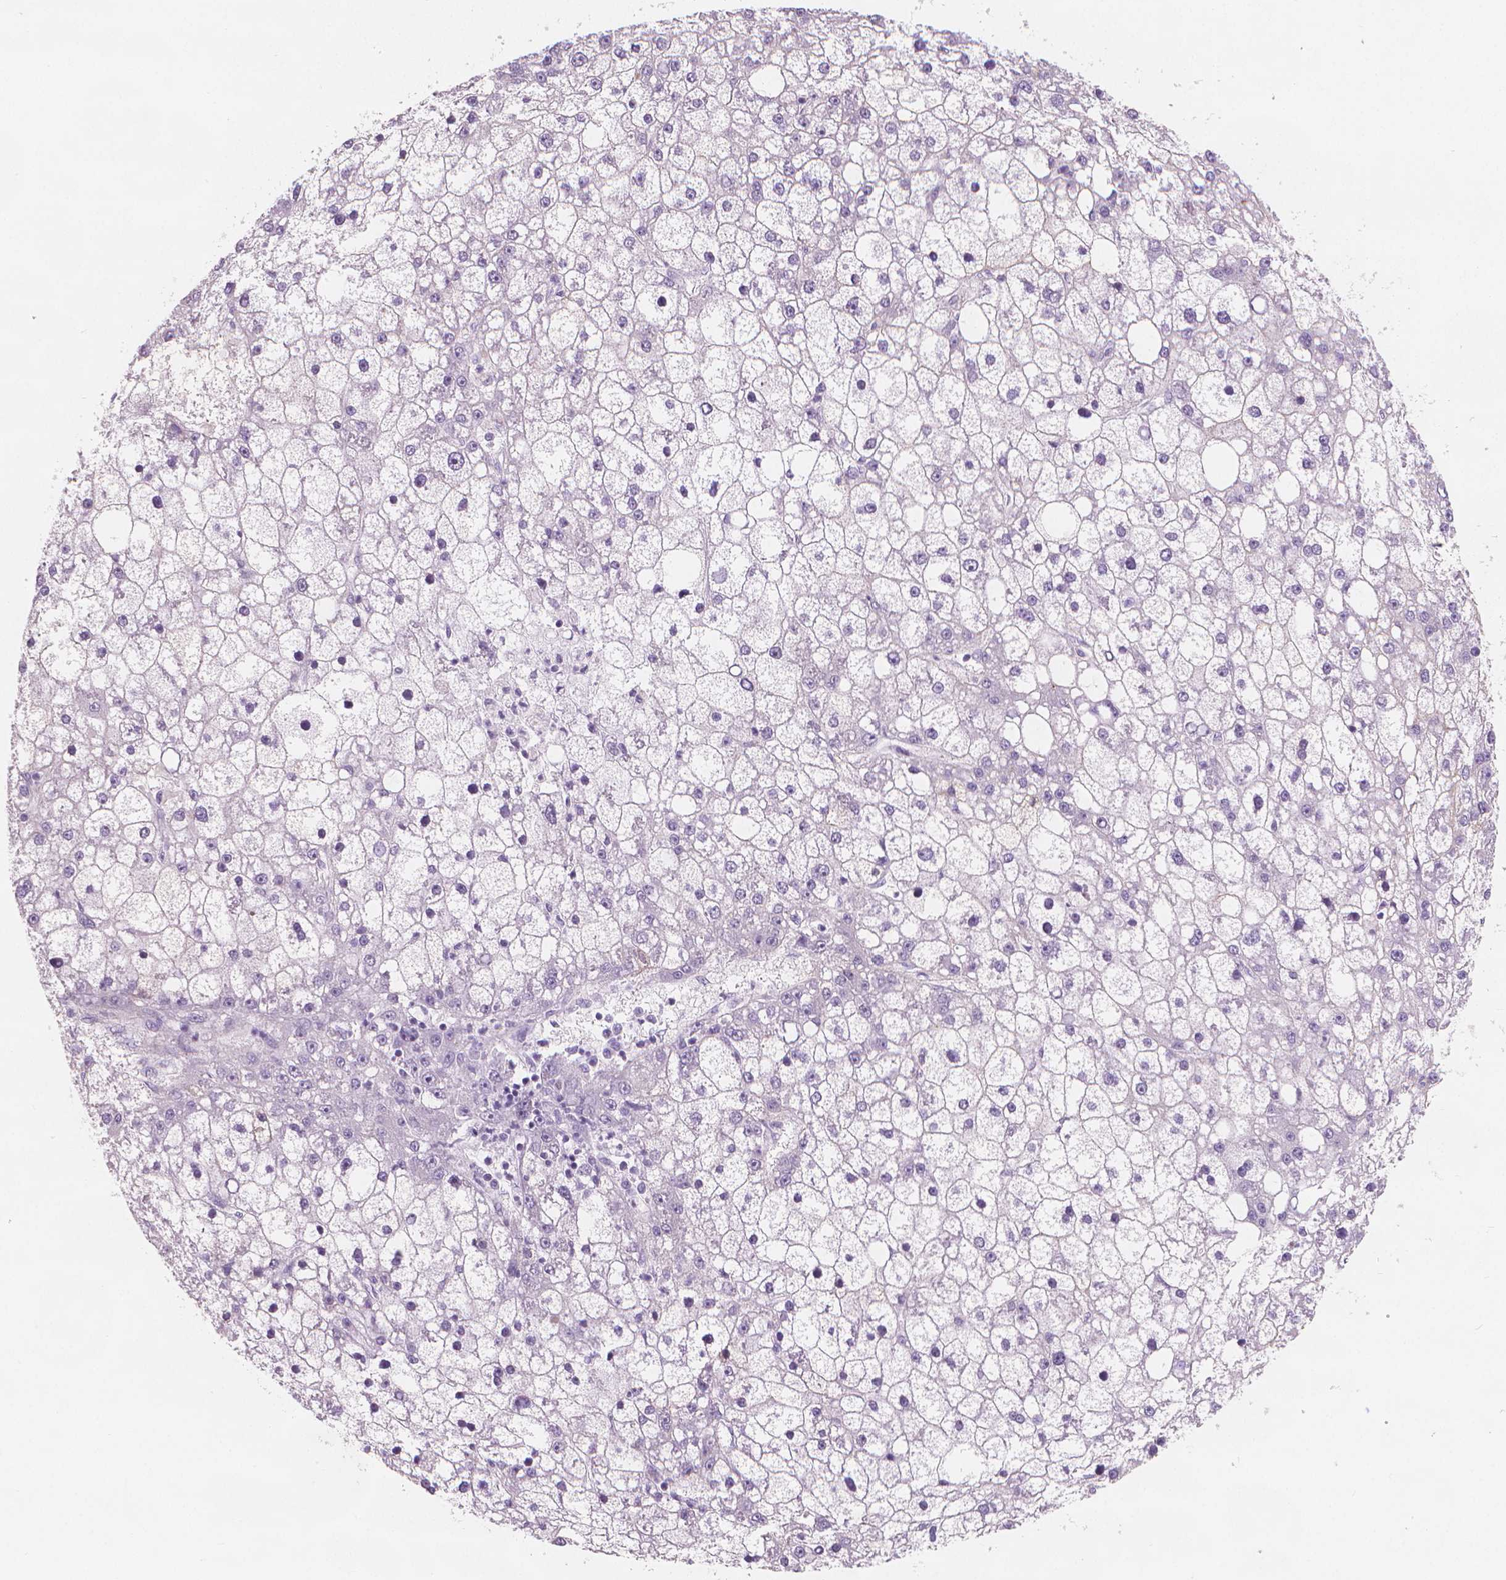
{"staining": {"intensity": "negative", "quantity": "none", "location": "none"}, "tissue": "liver cancer", "cell_type": "Tumor cells", "image_type": "cancer", "snomed": [{"axis": "morphology", "description": "Carcinoma, Hepatocellular, NOS"}, {"axis": "topography", "description": "Liver"}], "caption": "Protein analysis of liver hepatocellular carcinoma demonstrates no significant expression in tumor cells. The staining is performed using DAB (3,3'-diaminobenzidine) brown chromogen with nuclei counter-stained in using hematoxylin.", "gene": "APOA4", "patient": {"sex": "male", "age": 67}}